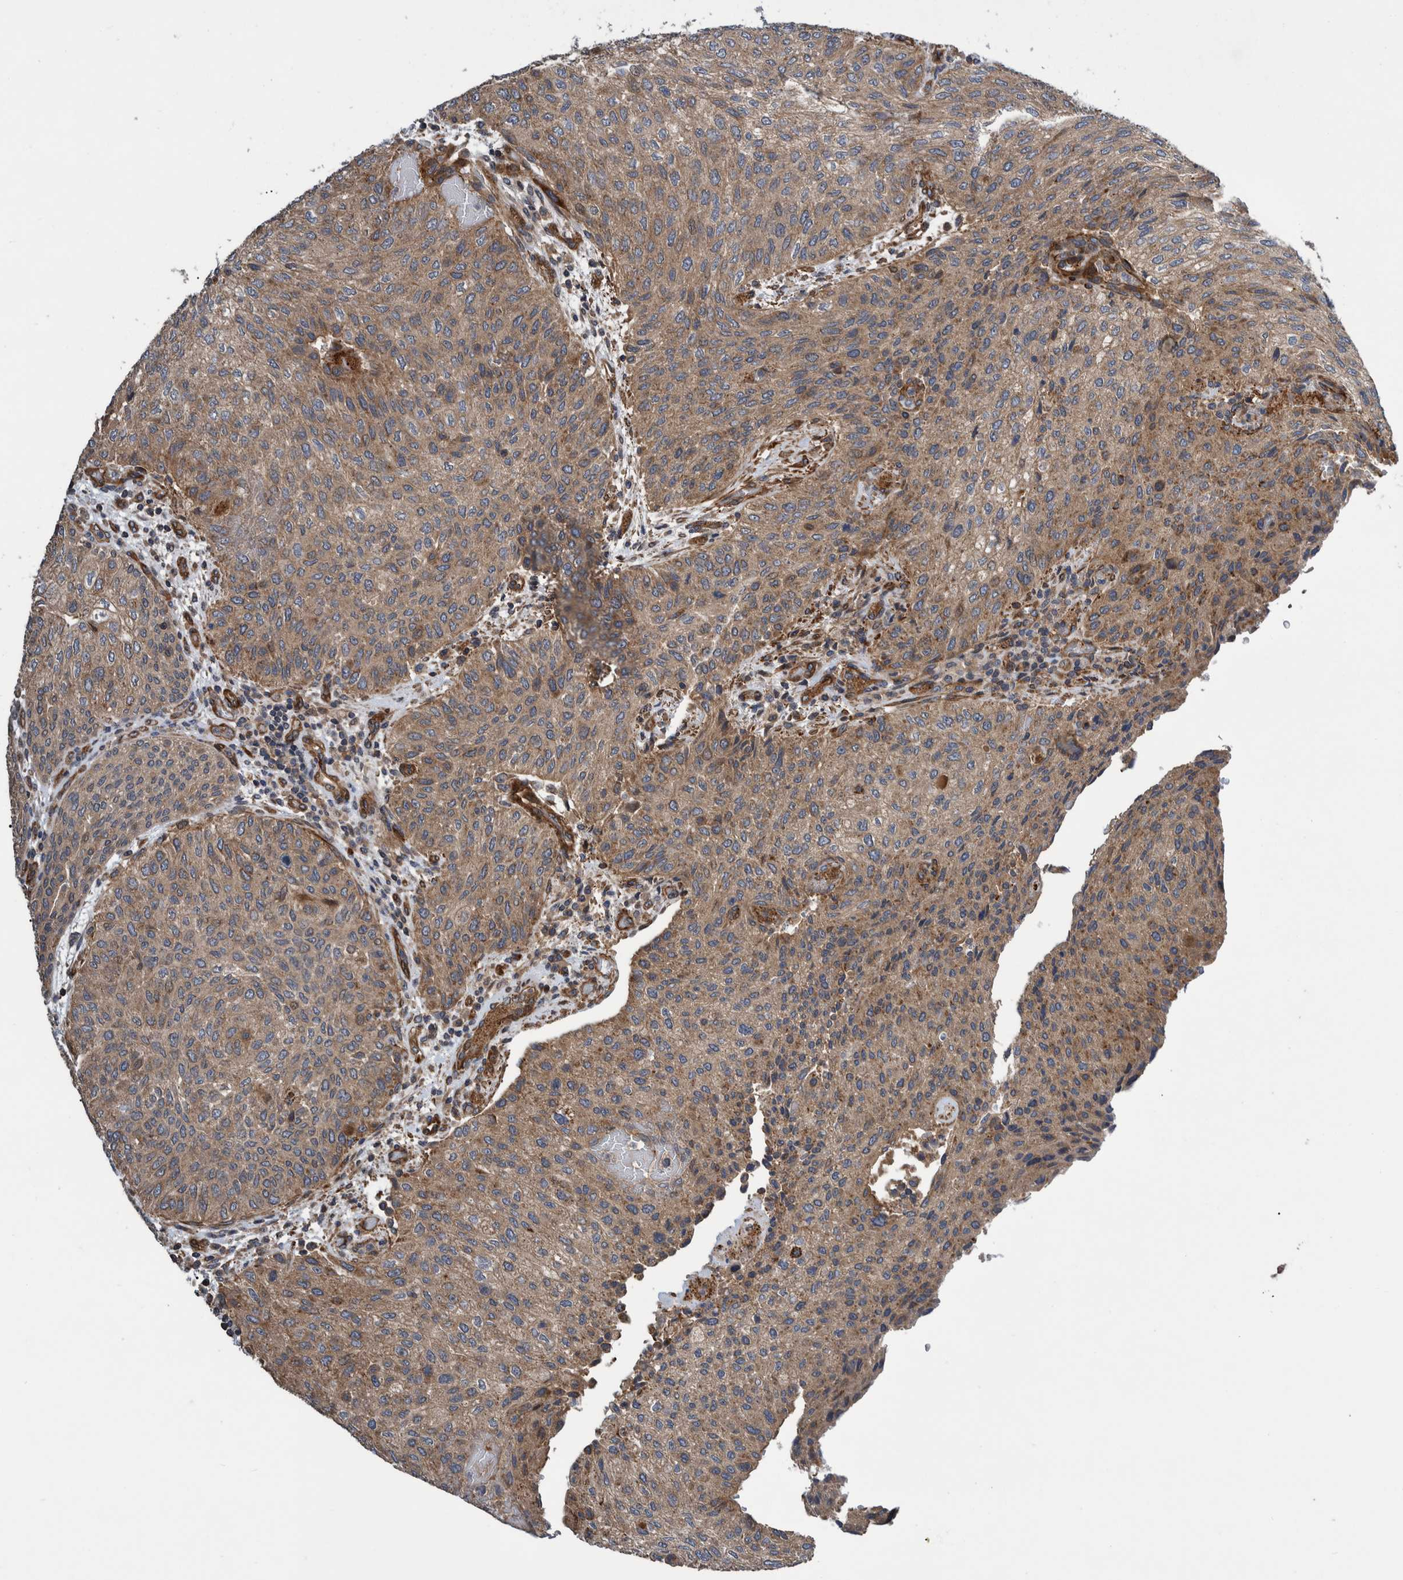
{"staining": {"intensity": "moderate", "quantity": ">75%", "location": "cytoplasmic/membranous"}, "tissue": "urothelial cancer", "cell_type": "Tumor cells", "image_type": "cancer", "snomed": [{"axis": "morphology", "description": "Urothelial carcinoma, Low grade"}, {"axis": "morphology", "description": "Urothelial carcinoma, High grade"}, {"axis": "topography", "description": "Urinary bladder"}], "caption": "Immunohistochemistry of low-grade urothelial carcinoma exhibits medium levels of moderate cytoplasmic/membranous positivity in about >75% of tumor cells.", "gene": "GRPEL2", "patient": {"sex": "male", "age": 35}}